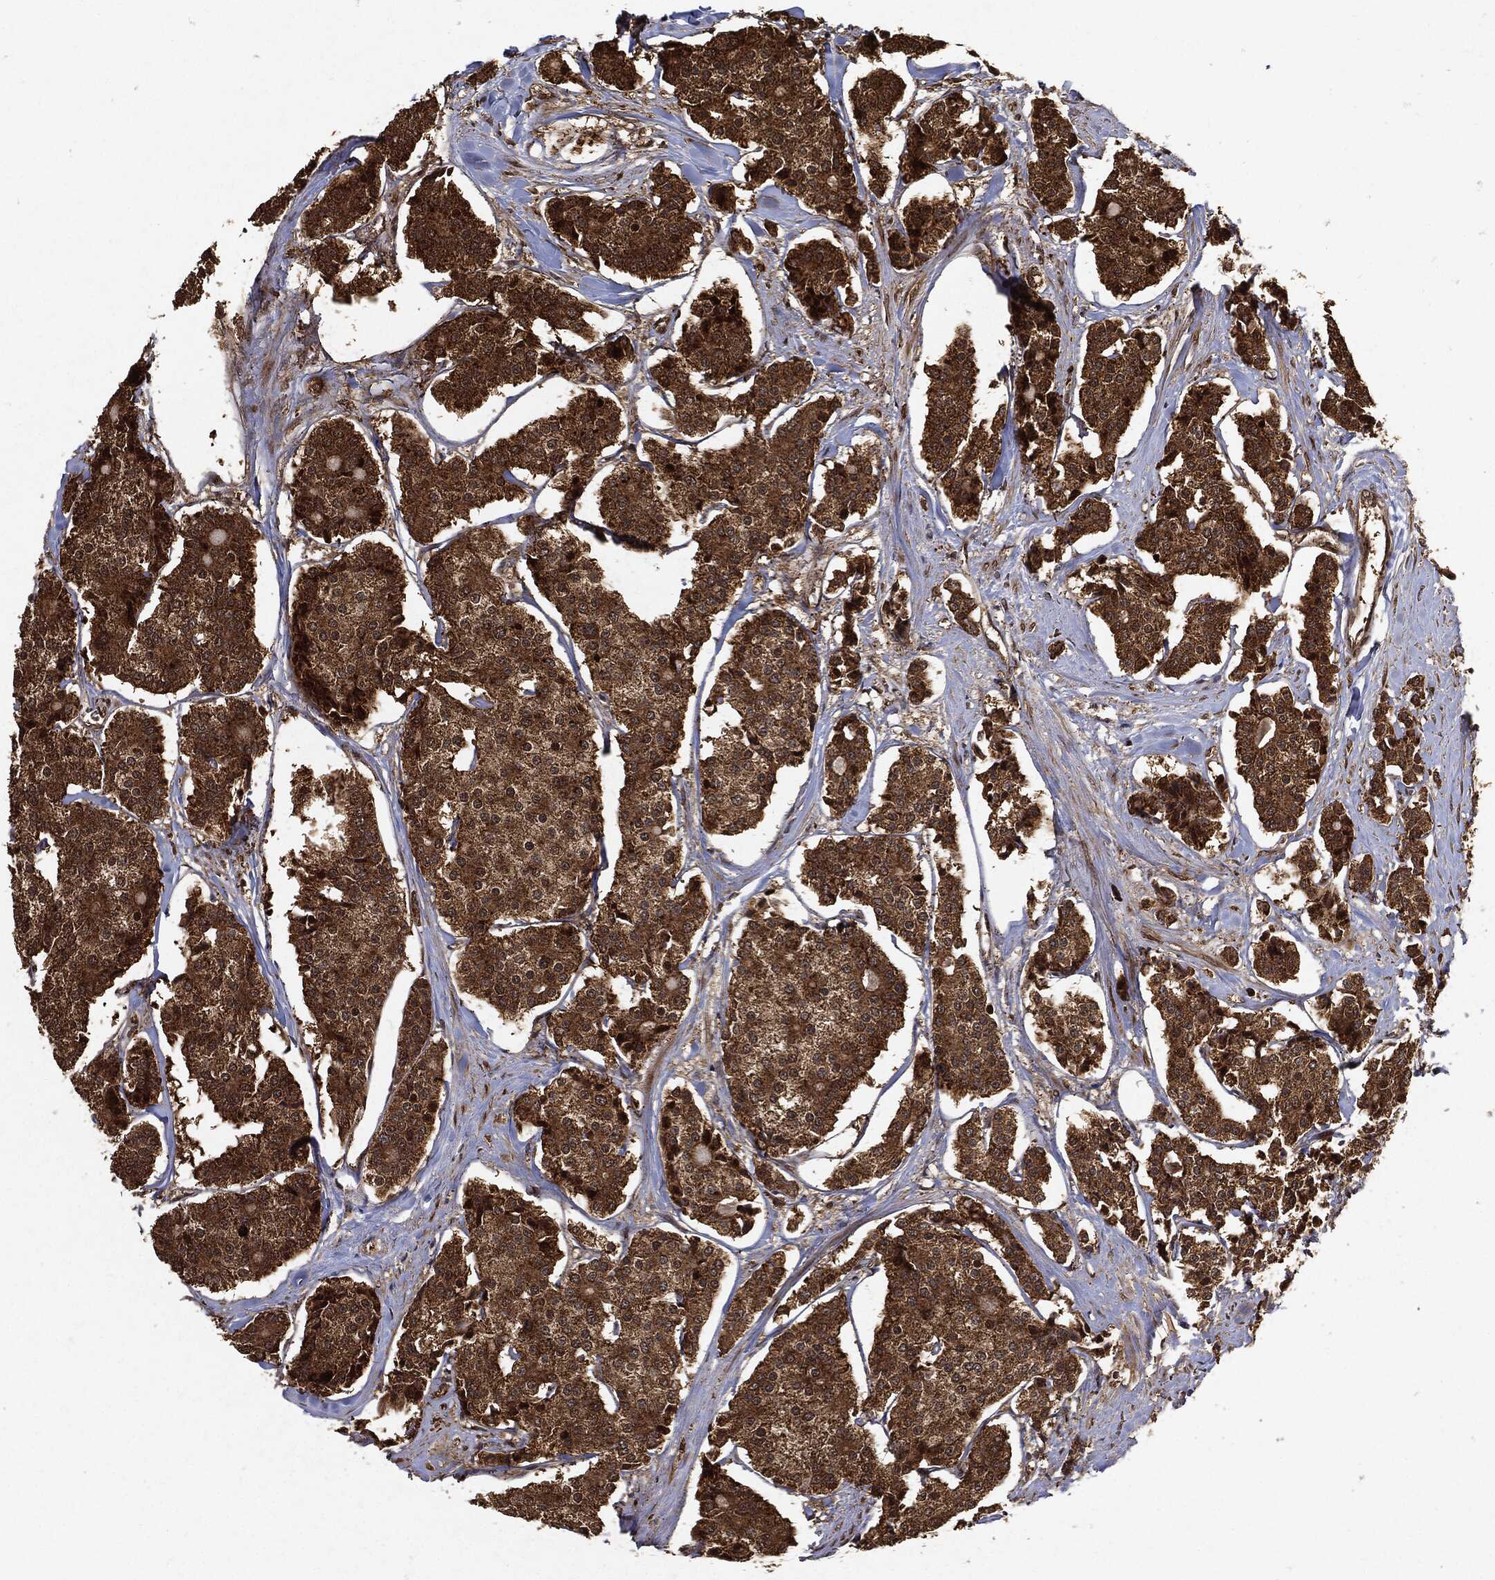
{"staining": {"intensity": "strong", "quantity": ">75%", "location": "cytoplasmic/membranous"}, "tissue": "carcinoid", "cell_type": "Tumor cells", "image_type": "cancer", "snomed": [{"axis": "morphology", "description": "Carcinoid, malignant, NOS"}, {"axis": "topography", "description": "Small intestine"}], "caption": "Immunohistochemical staining of human malignant carcinoid reveals strong cytoplasmic/membranous protein staining in about >75% of tumor cells. (IHC, brightfield microscopy, high magnification).", "gene": "ZNF226", "patient": {"sex": "female", "age": 65}}